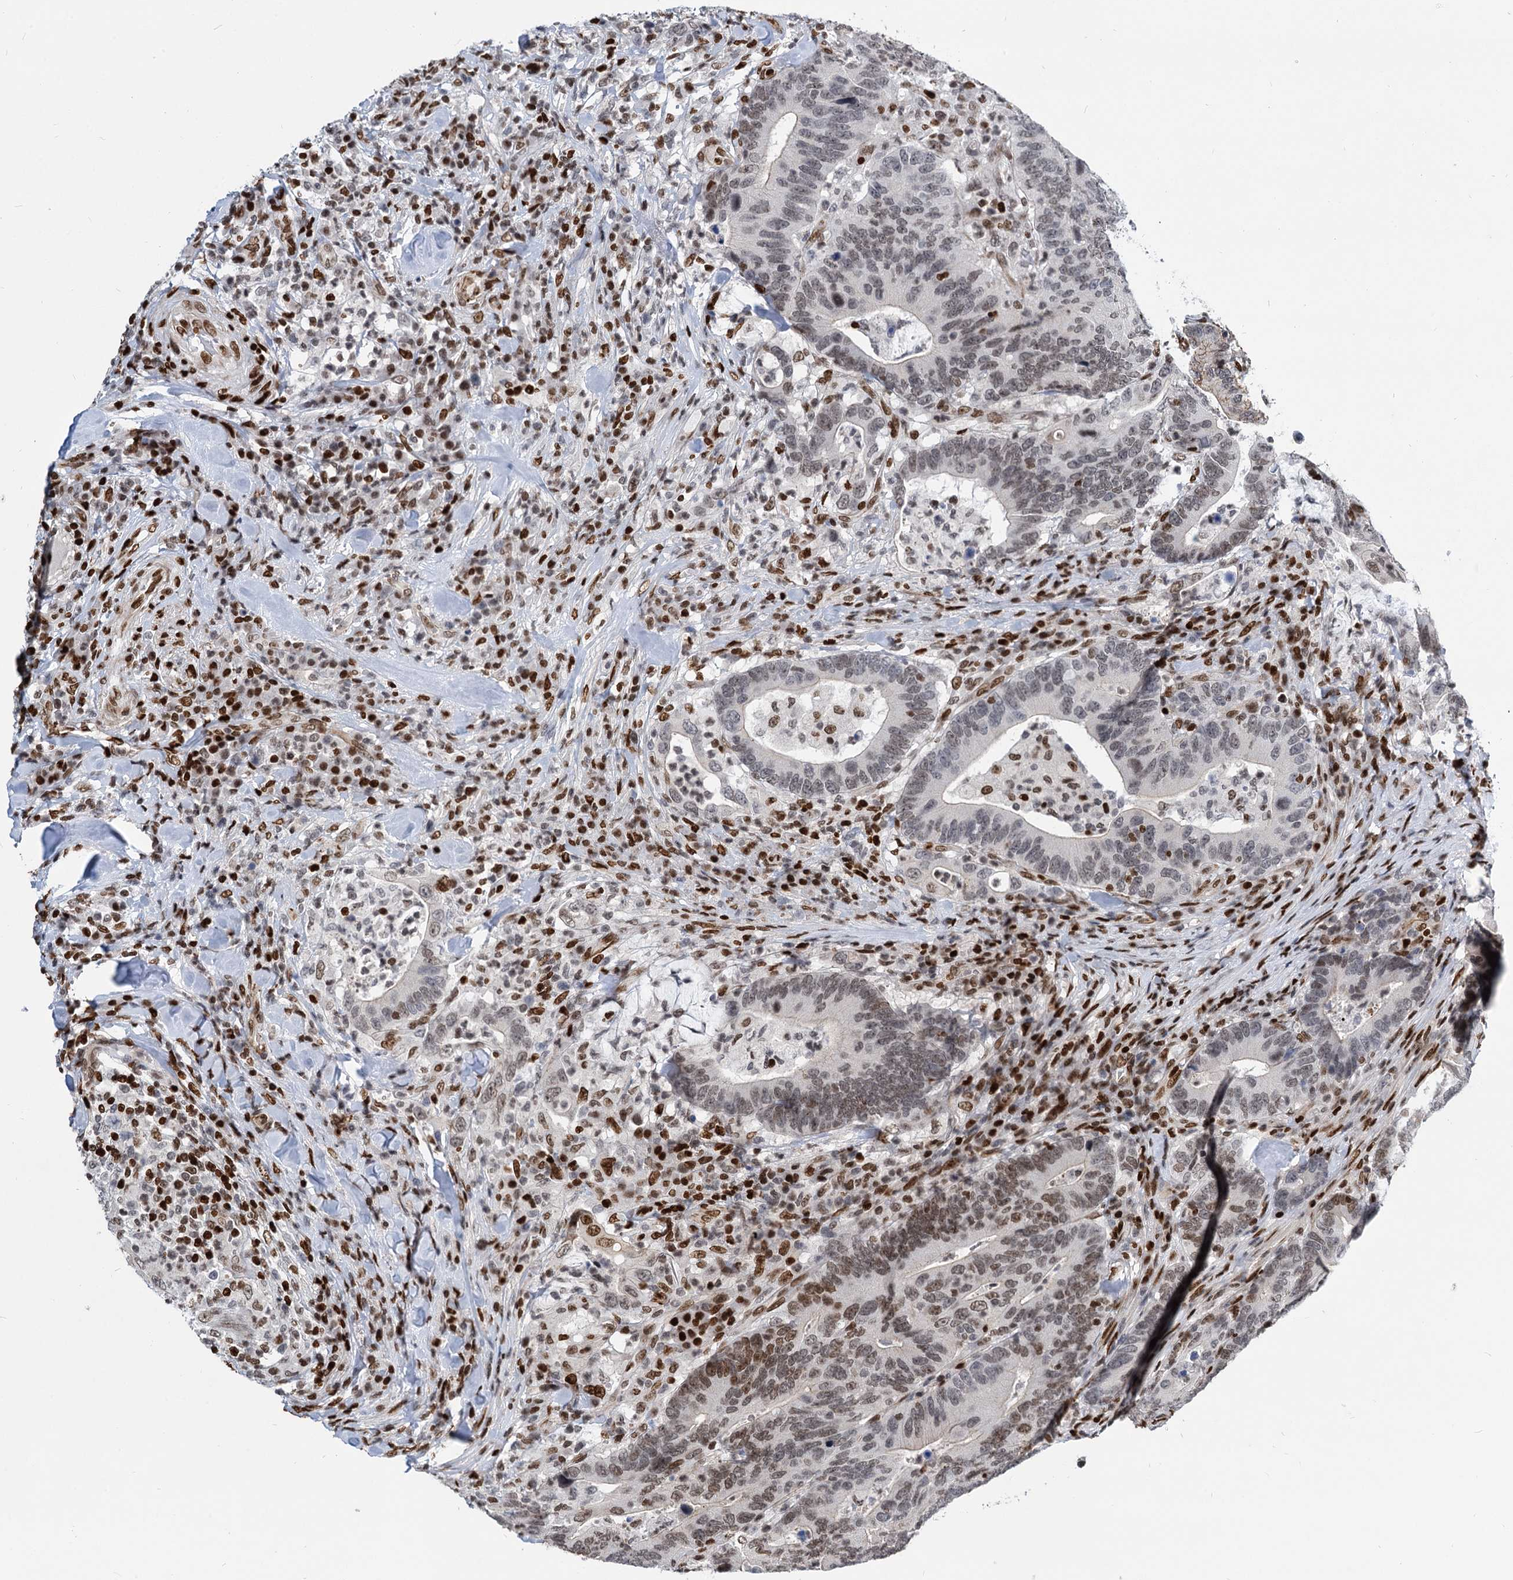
{"staining": {"intensity": "moderate", "quantity": ">75%", "location": "nuclear"}, "tissue": "colorectal cancer", "cell_type": "Tumor cells", "image_type": "cancer", "snomed": [{"axis": "morphology", "description": "Adenocarcinoma, NOS"}, {"axis": "topography", "description": "Colon"}], "caption": "Colorectal cancer stained with DAB (3,3'-diaminobenzidine) immunohistochemistry shows medium levels of moderate nuclear staining in approximately >75% of tumor cells. (IHC, brightfield microscopy, high magnification).", "gene": "MECP2", "patient": {"sex": "female", "age": 66}}